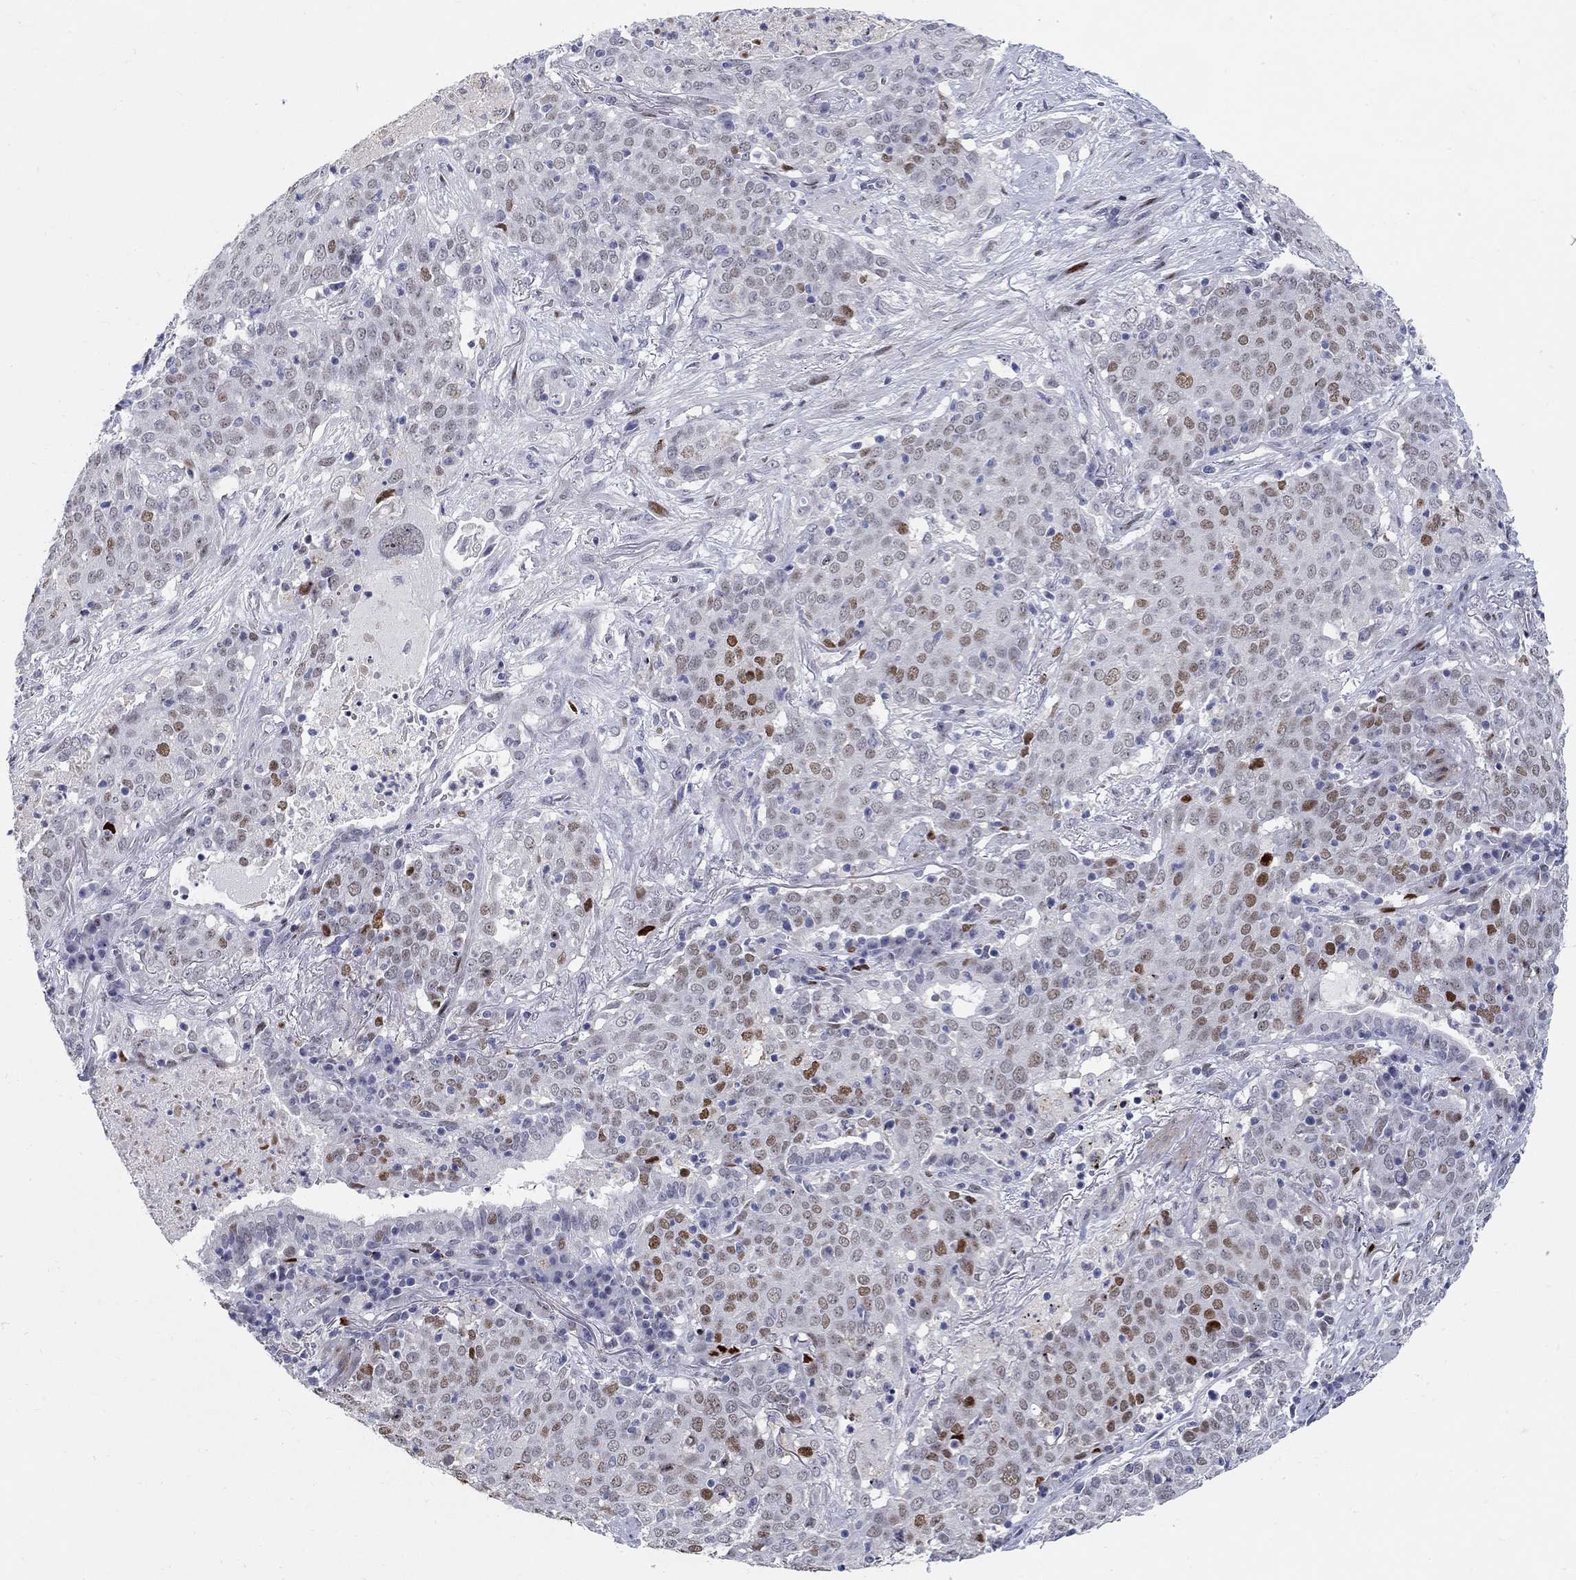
{"staining": {"intensity": "strong", "quantity": "<25%", "location": "nuclear"}, "tissue": "lung cancer", "cell_type": "Tumor cells", "image_type": "cancer", "snomed": [{"axis": "morphology", "description": "Squamous cell carcinoma, NOS"}, {"axis": "topography", "description": "Lung"}], "caption": "Immunohistochemistry (IHC) (DAB (3,3'-diaminobenzidine)) staining of human lung squamous cell carcinoma reveals strong nuclear protein expression in approximately <25% of tumor cells. (DAB = brown stain, brightfield microscopy at high magnification).", "gene": "RAPGEF5", "patient": {"sex": "male", "age": 82}}